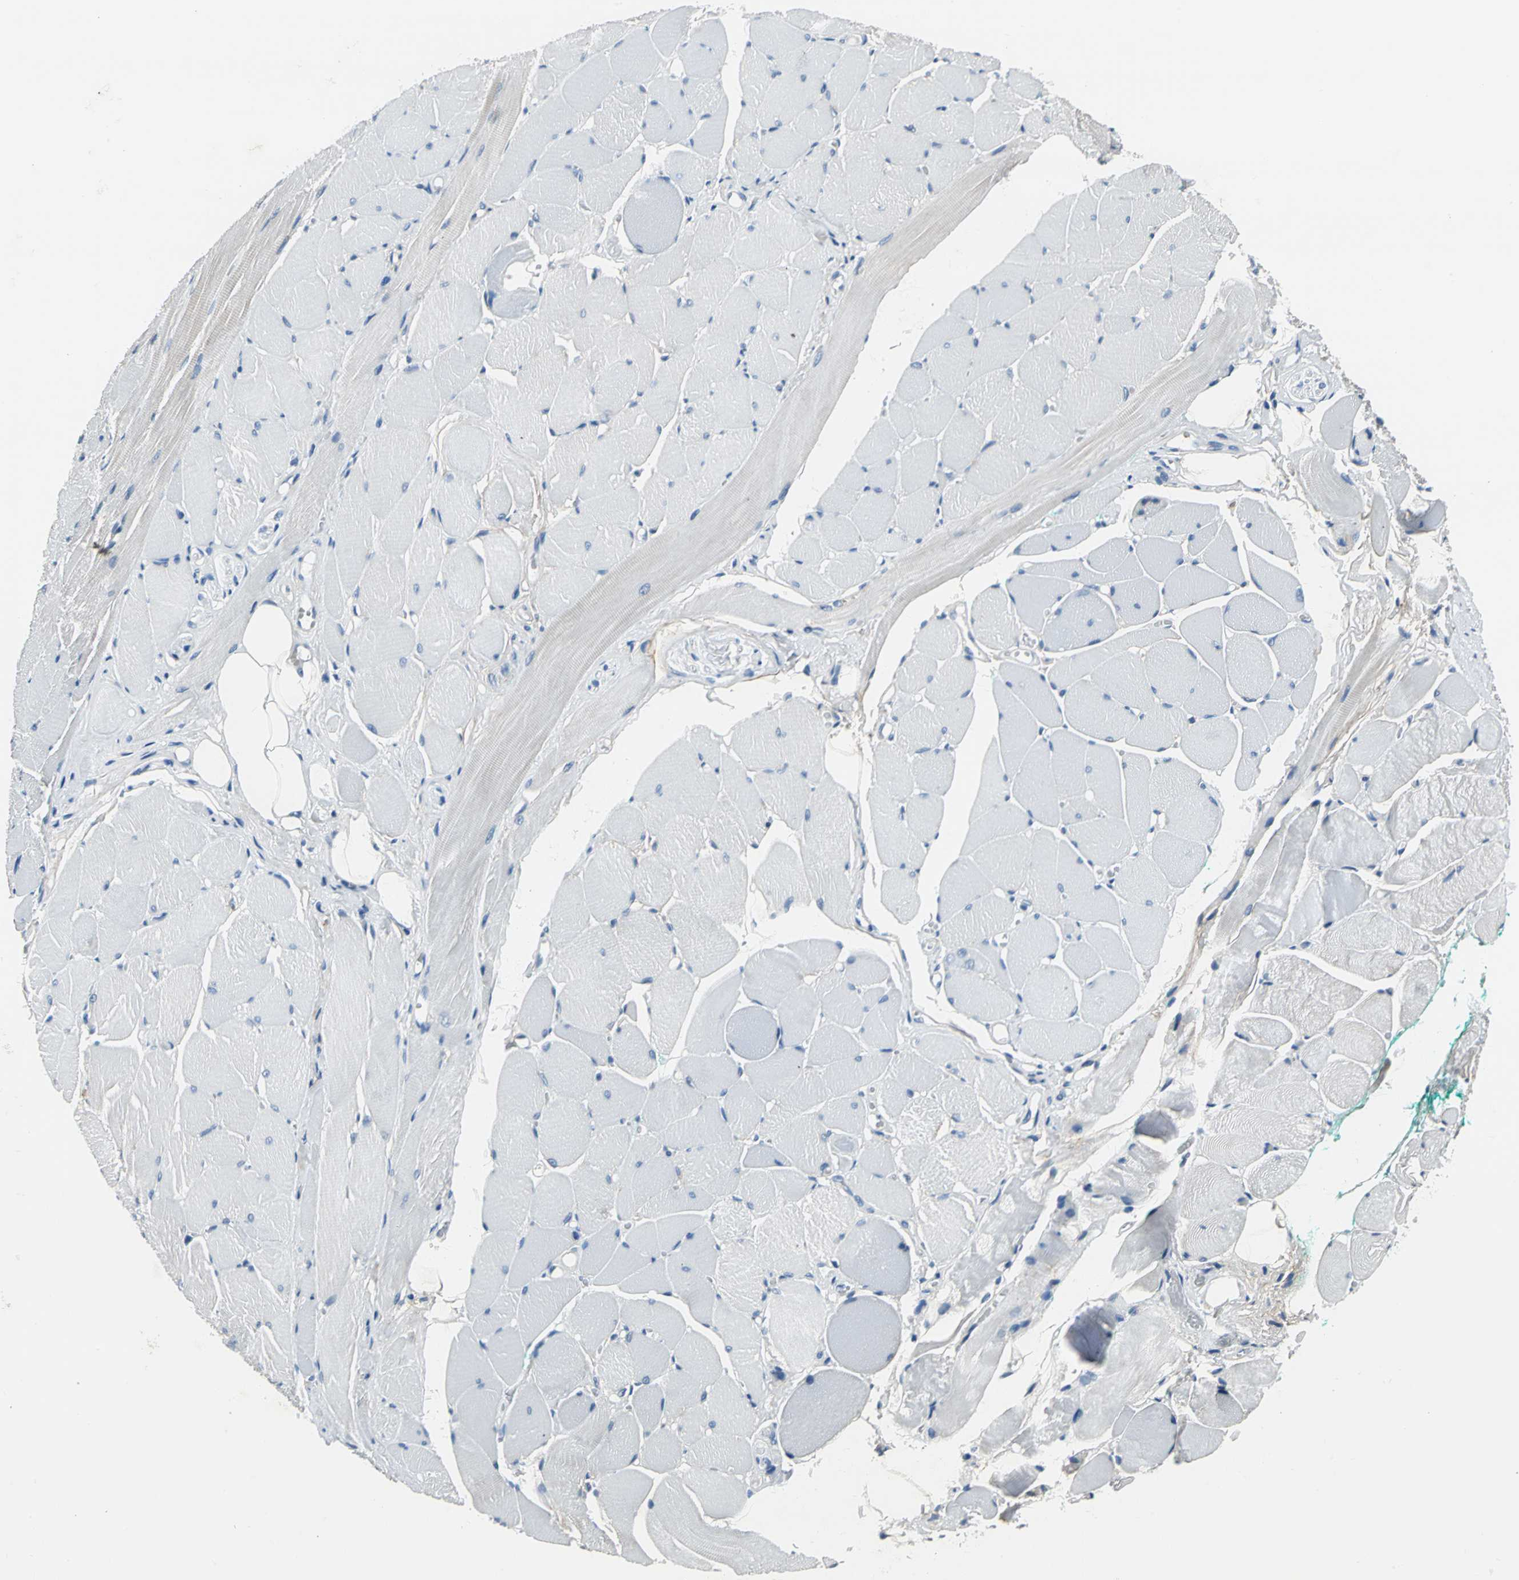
{"staining": {"intensity": "negative", "quantity": "none", "location": "none"}, "tissue": "skeletal muscle", "cell_type": "Myocytes", "image_type": "normal", "snomed": [{"axis": "morphology", "description": "Normal tissue, NOS"}, {"axis": "topography", "description": "Skeletal muscle"}, {"axis": "topography", "description": "Peripheral nerve tissue"}], "caption": "A photomicrograph of skeletal muscle stained for a protein reveals no brown staining in myocytes.", "gene": "ZNF415", "patient": {"sex": "female", "age": 84}}